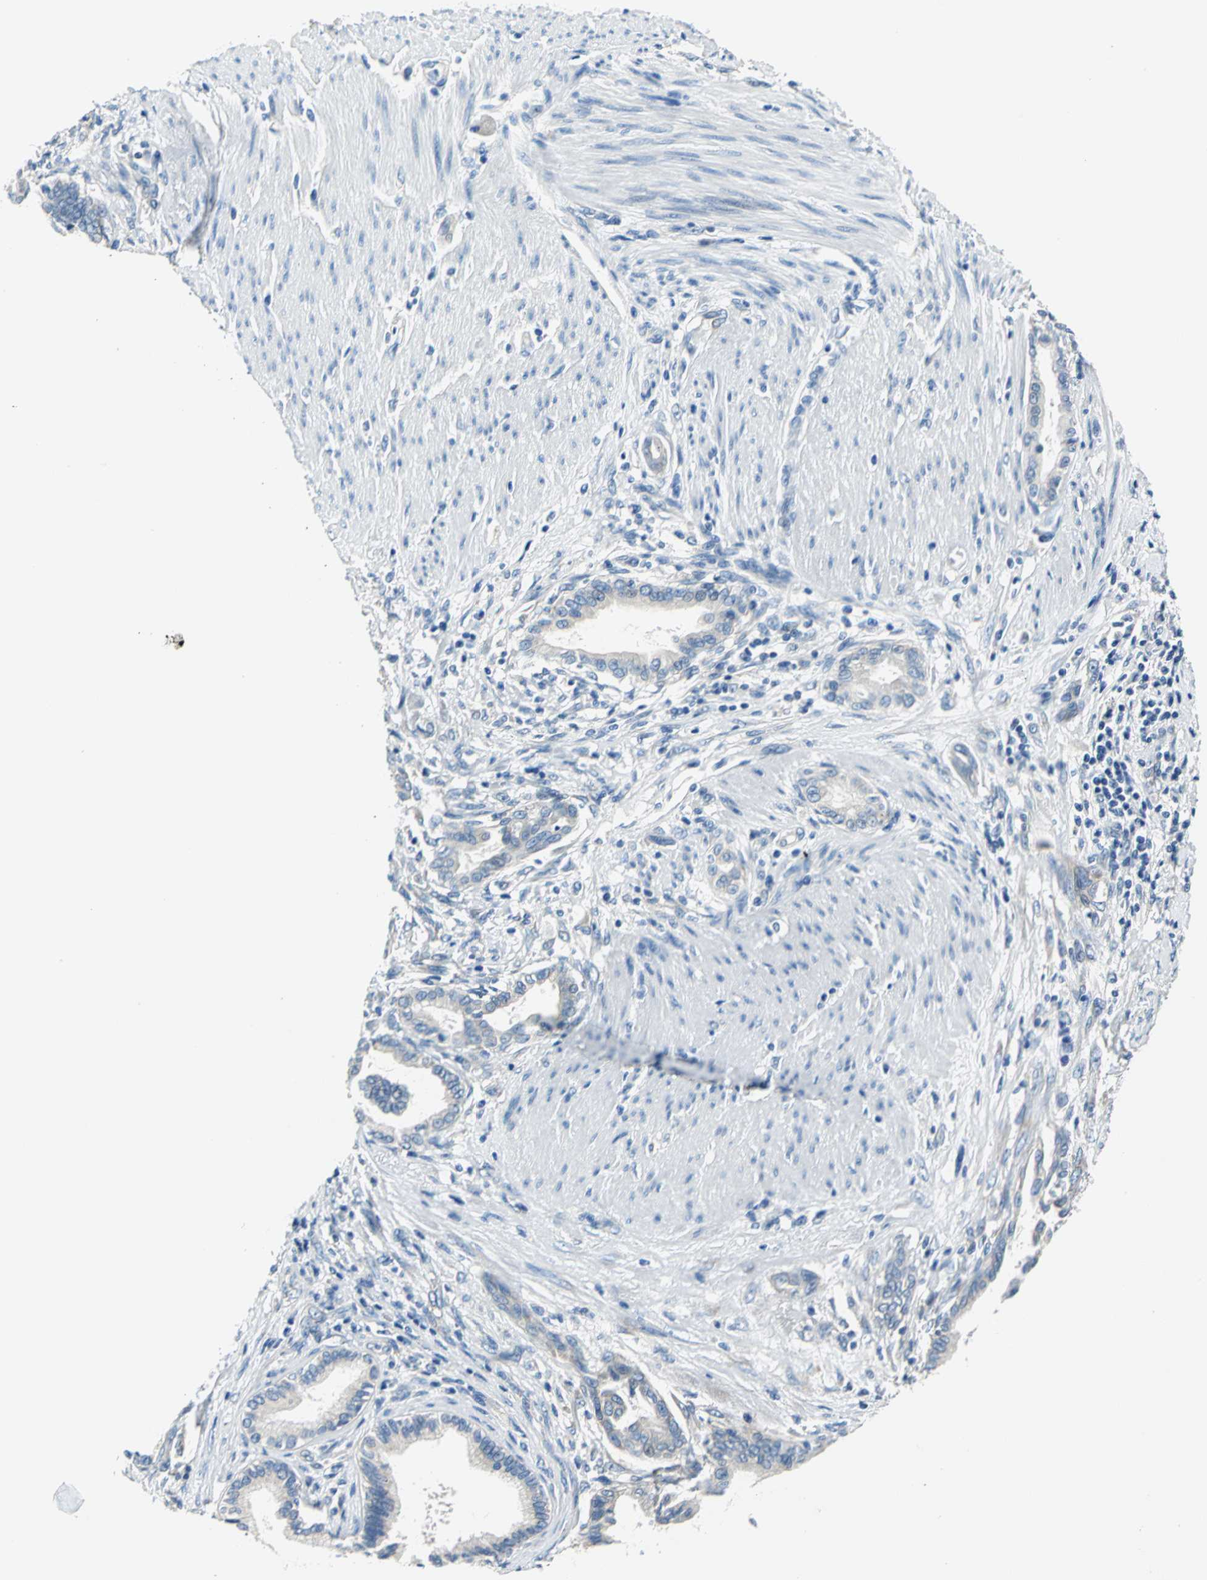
{"staining": {"intensity": "weak", "quantity": "25%-75%", "location": "cytoplasmic/membranous"}, "tissue": "pancreatic cancer", "cell_type": "Tumor cells", "image_type": "cancer", "snomed": [{"axis": "morphology", "description": "Adenocarcinoma, NOS"}, {"axis": "topography", "description": "Pancreas"}], "caption": "Pancreatic cancer stained with a brown dye demonstrates weak cytoplasmic/membranous positive positivity in about 25%-75% of tumor cells.", "gene": "TRIM25", "patient": {"sex": "female", "age": 64}}